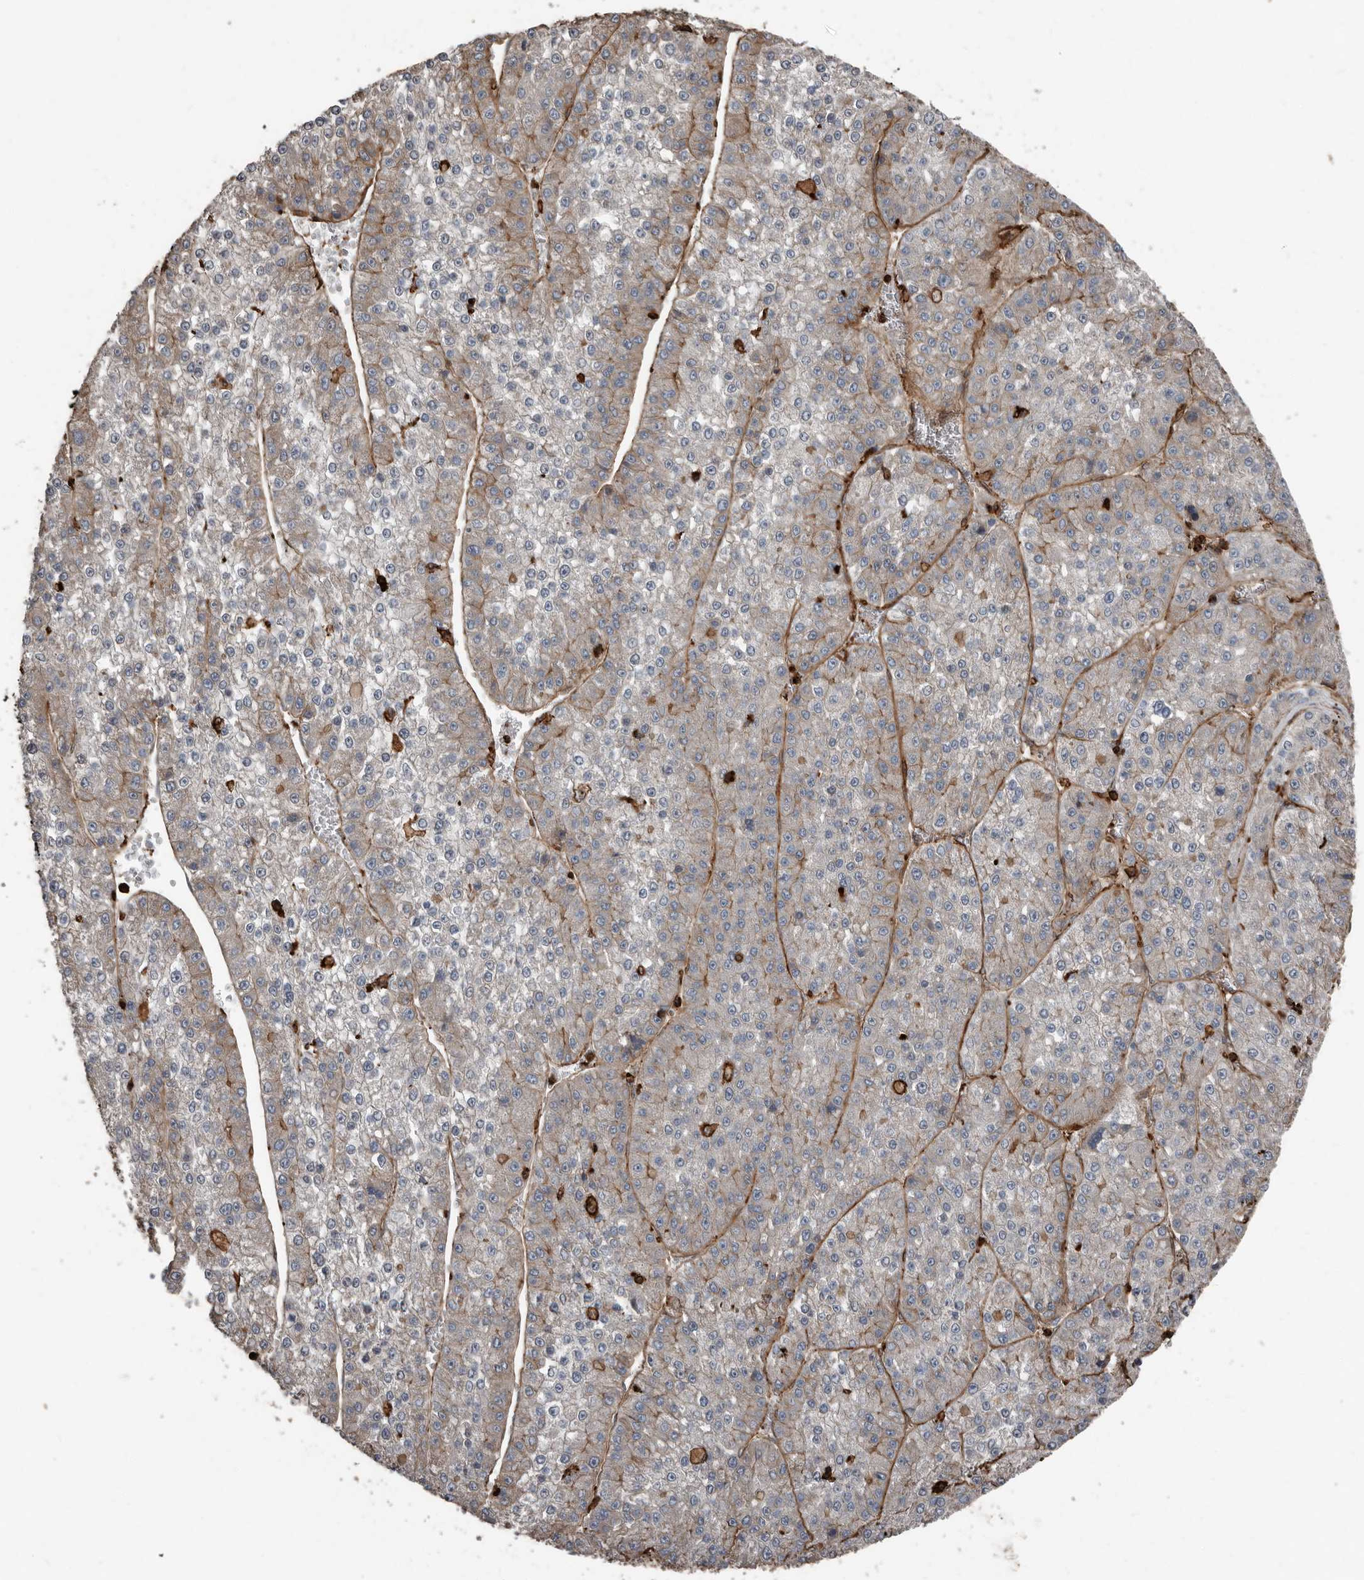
{"staining": {"intensity": "moderate", "quantity": "<25%", "location": "cytoplasmic/membranous"}, "tissue": "liver cancer", "cell_type": "Tumor cells", "image_type": "cancer", "snomed": [{"axis": "morphology", "description": "Carcinoma, Hepatocellular, NOS"}, {"axis": "topography", "description": "Liver"}], "caption": "Immunohistochemistry (IHC) image of human liver cancer stained for a protein (brown), which demonstrates low levels of moderate cytoplasmic/membranous expression in about <25% of tumor cells.", "gene": "DENND6B", "patient": {"sex": "female", "age": 73}}